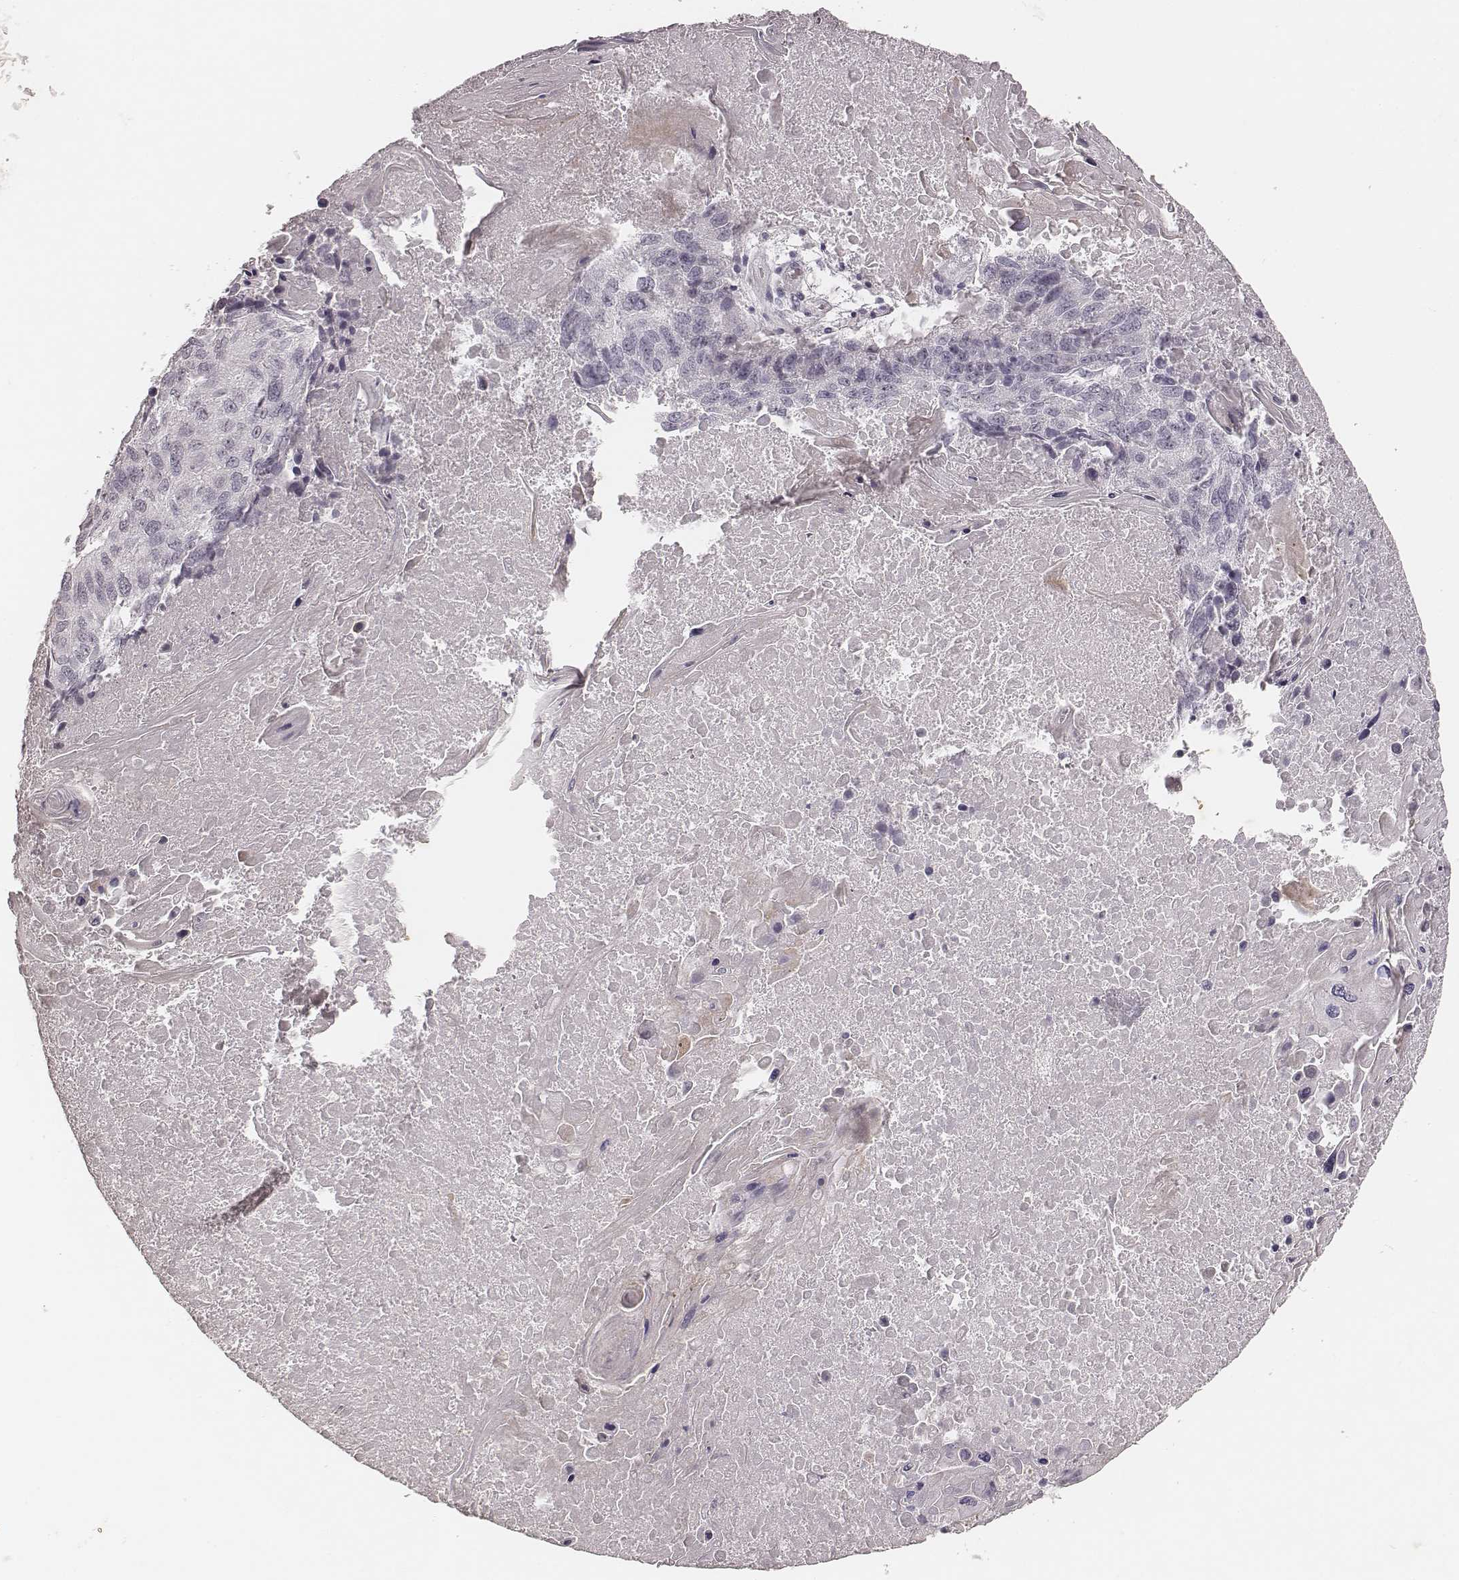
{"staining": {"intensity": "negative", "quantity": "none", "location": "none"}, "tissue": "lung cancer", "cell_type": "Tumor cells", "image_type": "cancer", "snomed": [{"axis": "morphology", "description": "Squamous cell carcinoma, NOS"}, {"axis": "topography", "description": "Lung"}], "caption": "Immunohistochemical staining of lung cancer shows no significant staining in tumor cells. Brightfield microscopy of immunohistochemistry (IHC) stained with DAB (brown) and hematoxylin (blue), captured at high magnification.", "gene": "MADCAM1", "patient": {"sex": "male", "age": 73}}